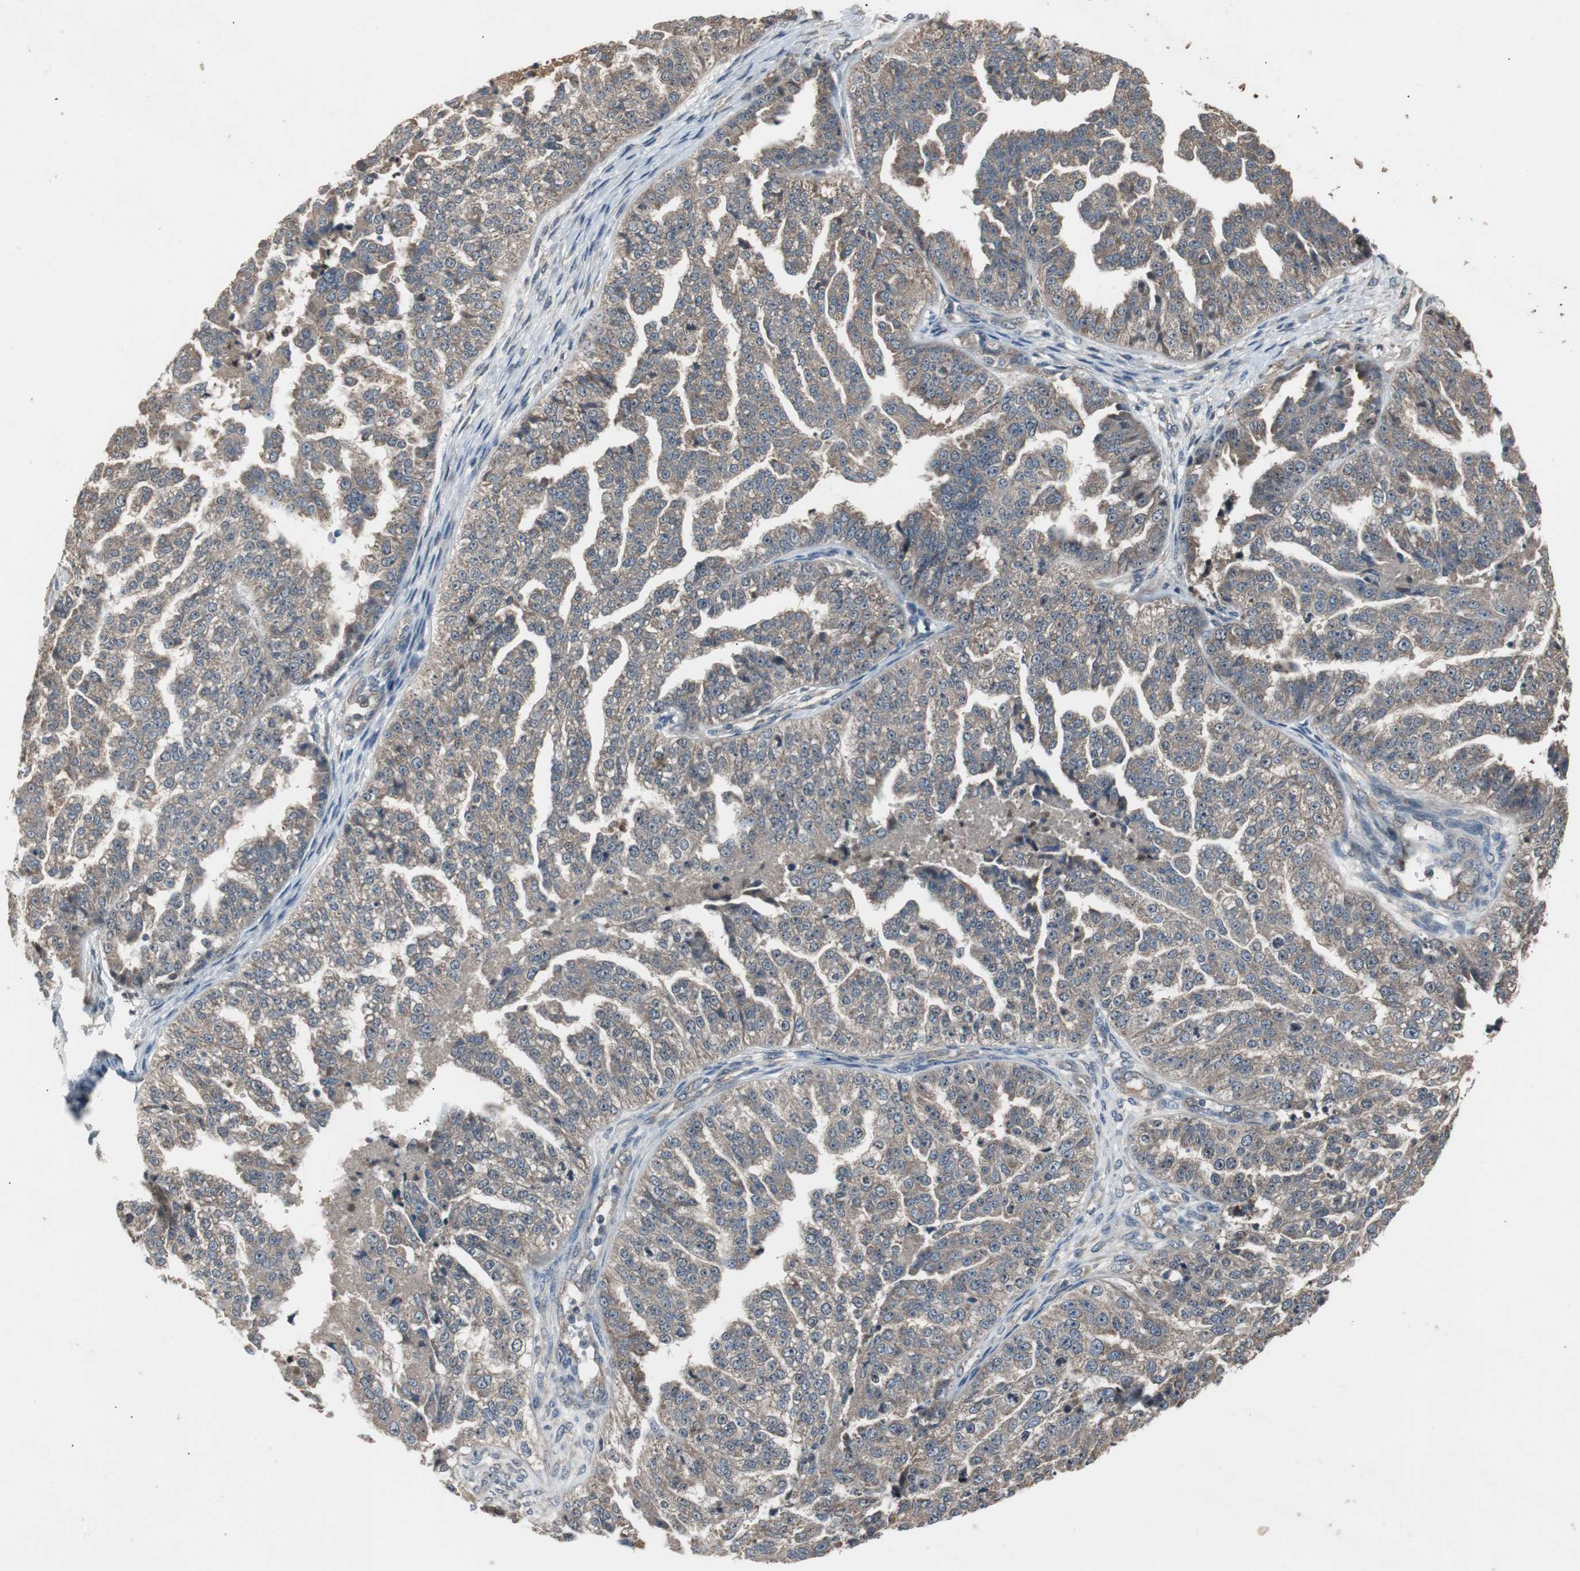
{"staining": {"intensity": "strong", "quantity": ">75%", "location": "cytoplasmic/membranous"}, "tissue": "ovarian cancer", "cell_type": "Tumor cells", "image_type": "cancer", "snomed": [{"axis": "morphology", "description": "Cystadenocarcinoma, serous, NOS"}, {"axis": "topography", "description": "Ovary"}], "caption": "Immunohistochemistry (IHC) (DAB (3,3'-diaminobenzidine)) staining of ovarian serous cystadenocarcinoma exhibits strong cytoplasmic/membranous protein positivity in approximately >75% of tumor cells.", "gene": "ZMPSTE24", "patient": {"sex": "female", "age": 58}}